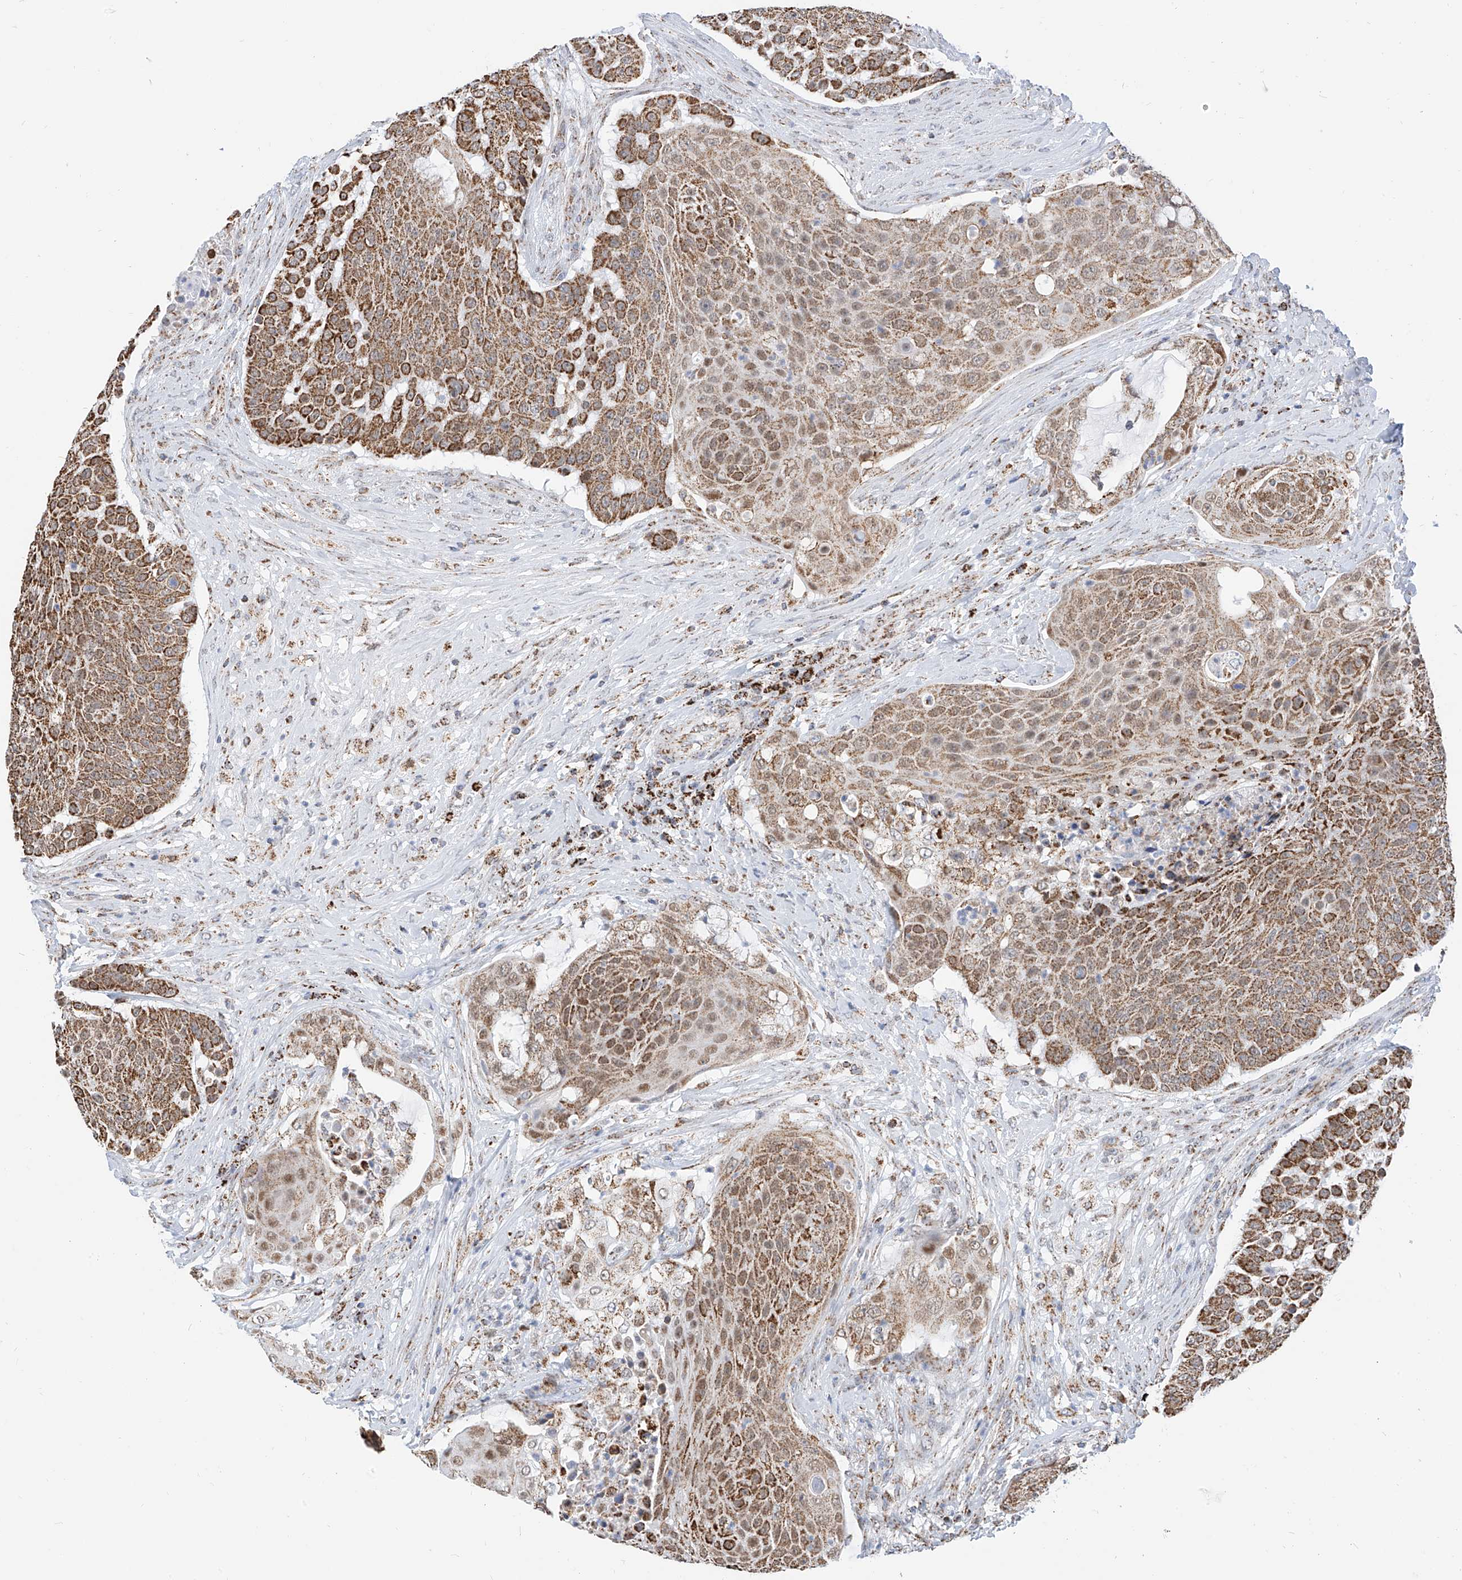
{"staining": {"intensity": "moderate", "quantity": ">75%", "location": "cytoplasmic/membranous"}, "tissue": "urothelial cancer", "cell_type": "Tumor cells", "image_type": "cancer", "snomed": [{"axis": "morphology", "description": "Urothelial carcinoma, High grade"}, {"axis": "topography", "description": "Urinary bladder"}], "caption": "IHC (DAB (3,3'-diaminobenzidine)) staining of human urothelial cancer exhibits moderate cytoplasmic/membranous protein positivity in about >75% of tumor cells.", "gene": "NALCN", "patient": {"sex": "female", "age": 63}}